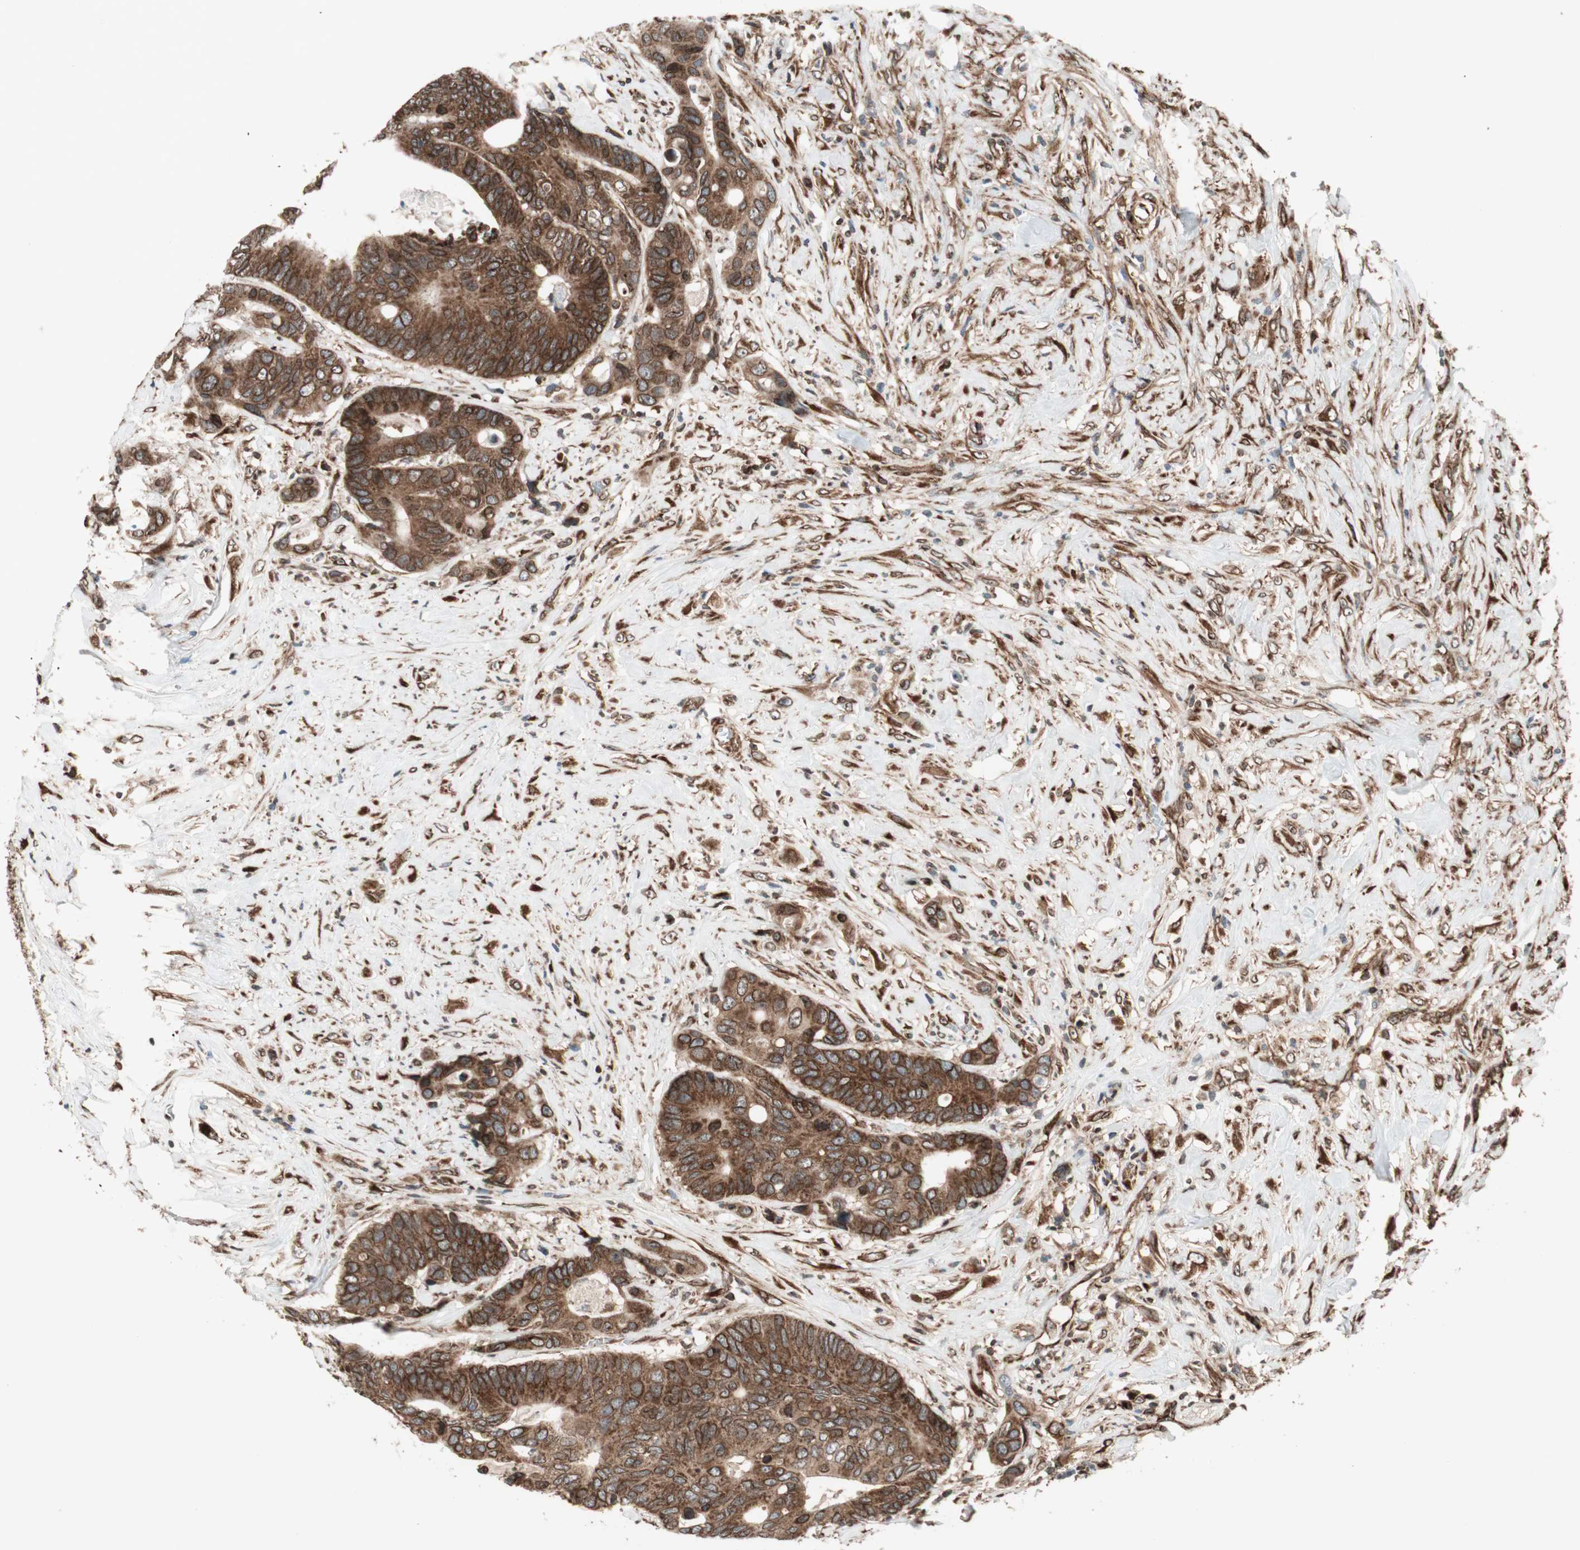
{"staining": {"intensity": "strong", "quantity": ">75%", "location": "cytoplasmic/membranous,nuclear"}, "tissue": "colorectal cancer", "cell_type": "Tumor cells", "image_type": "cancer", "snomed": [{"axis": "morphology", "description": "Adenocarcinoma, NOS"}, {"axis": "topography", "description": "Rectum"}], "caption": "The photomicrograph exhibits staining of colorectal cancer, revealing strong cytoplasmic/membranous and nuclear protein staining (brown color) within tumor cells.", "gene": "NUP62", "patient": {"sex": "male", "age": 55}}